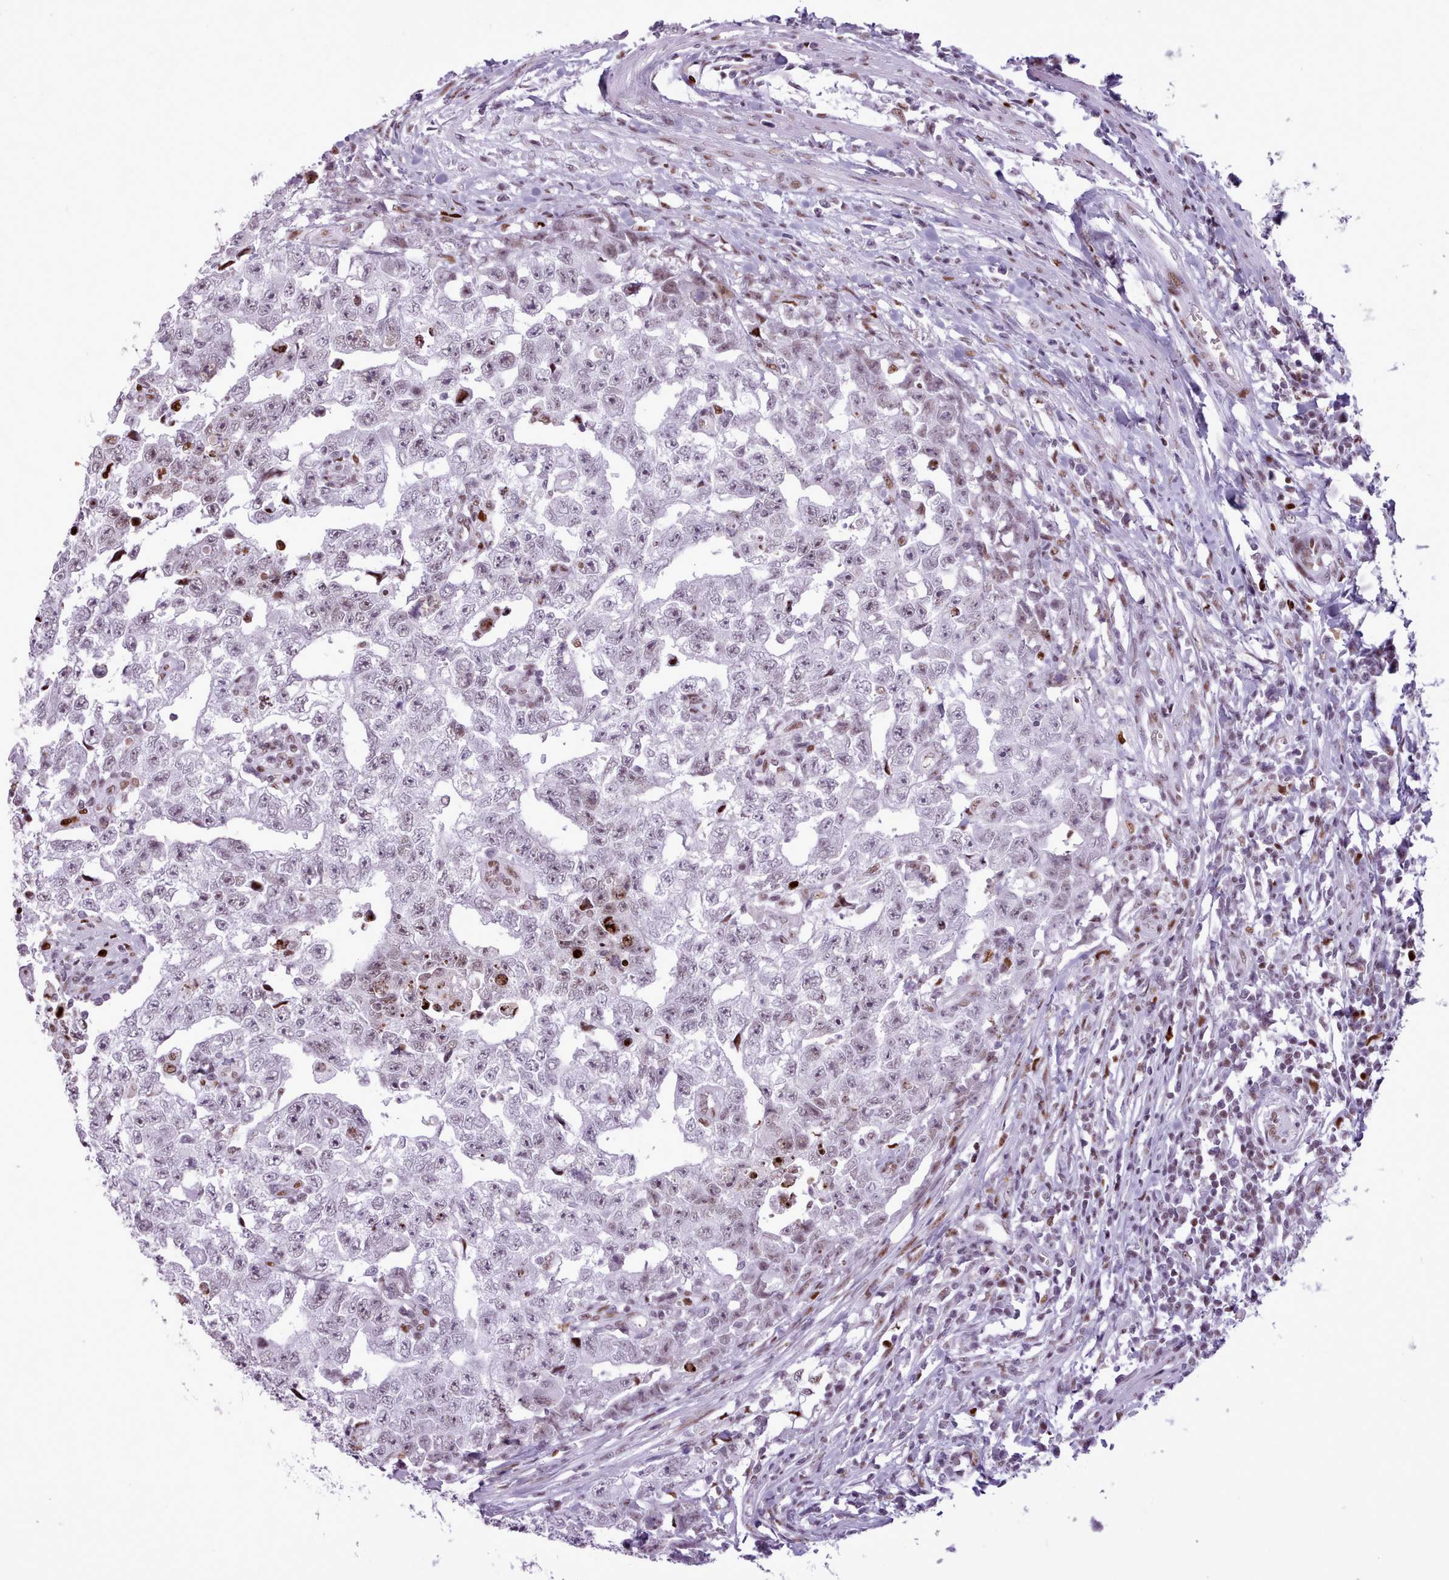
{"staining": {"intensity": "negative", "quantity": "none", "location": "none"}, "tissue": "testis cancer", "cell_type": "Tumor cells", "image_type": "cancer", "snomed": [{"axis": "morphology", "description": "Carcinoma, Embryonal, NOS"}, {"axis": "topography", "description": "Testis"}], "caption": "Photomicrograph shows no protein expression in tumor cells of testis cancer tissue.", "gene": "SRSF4", "patient": {"sex": "male", "age": 25}}